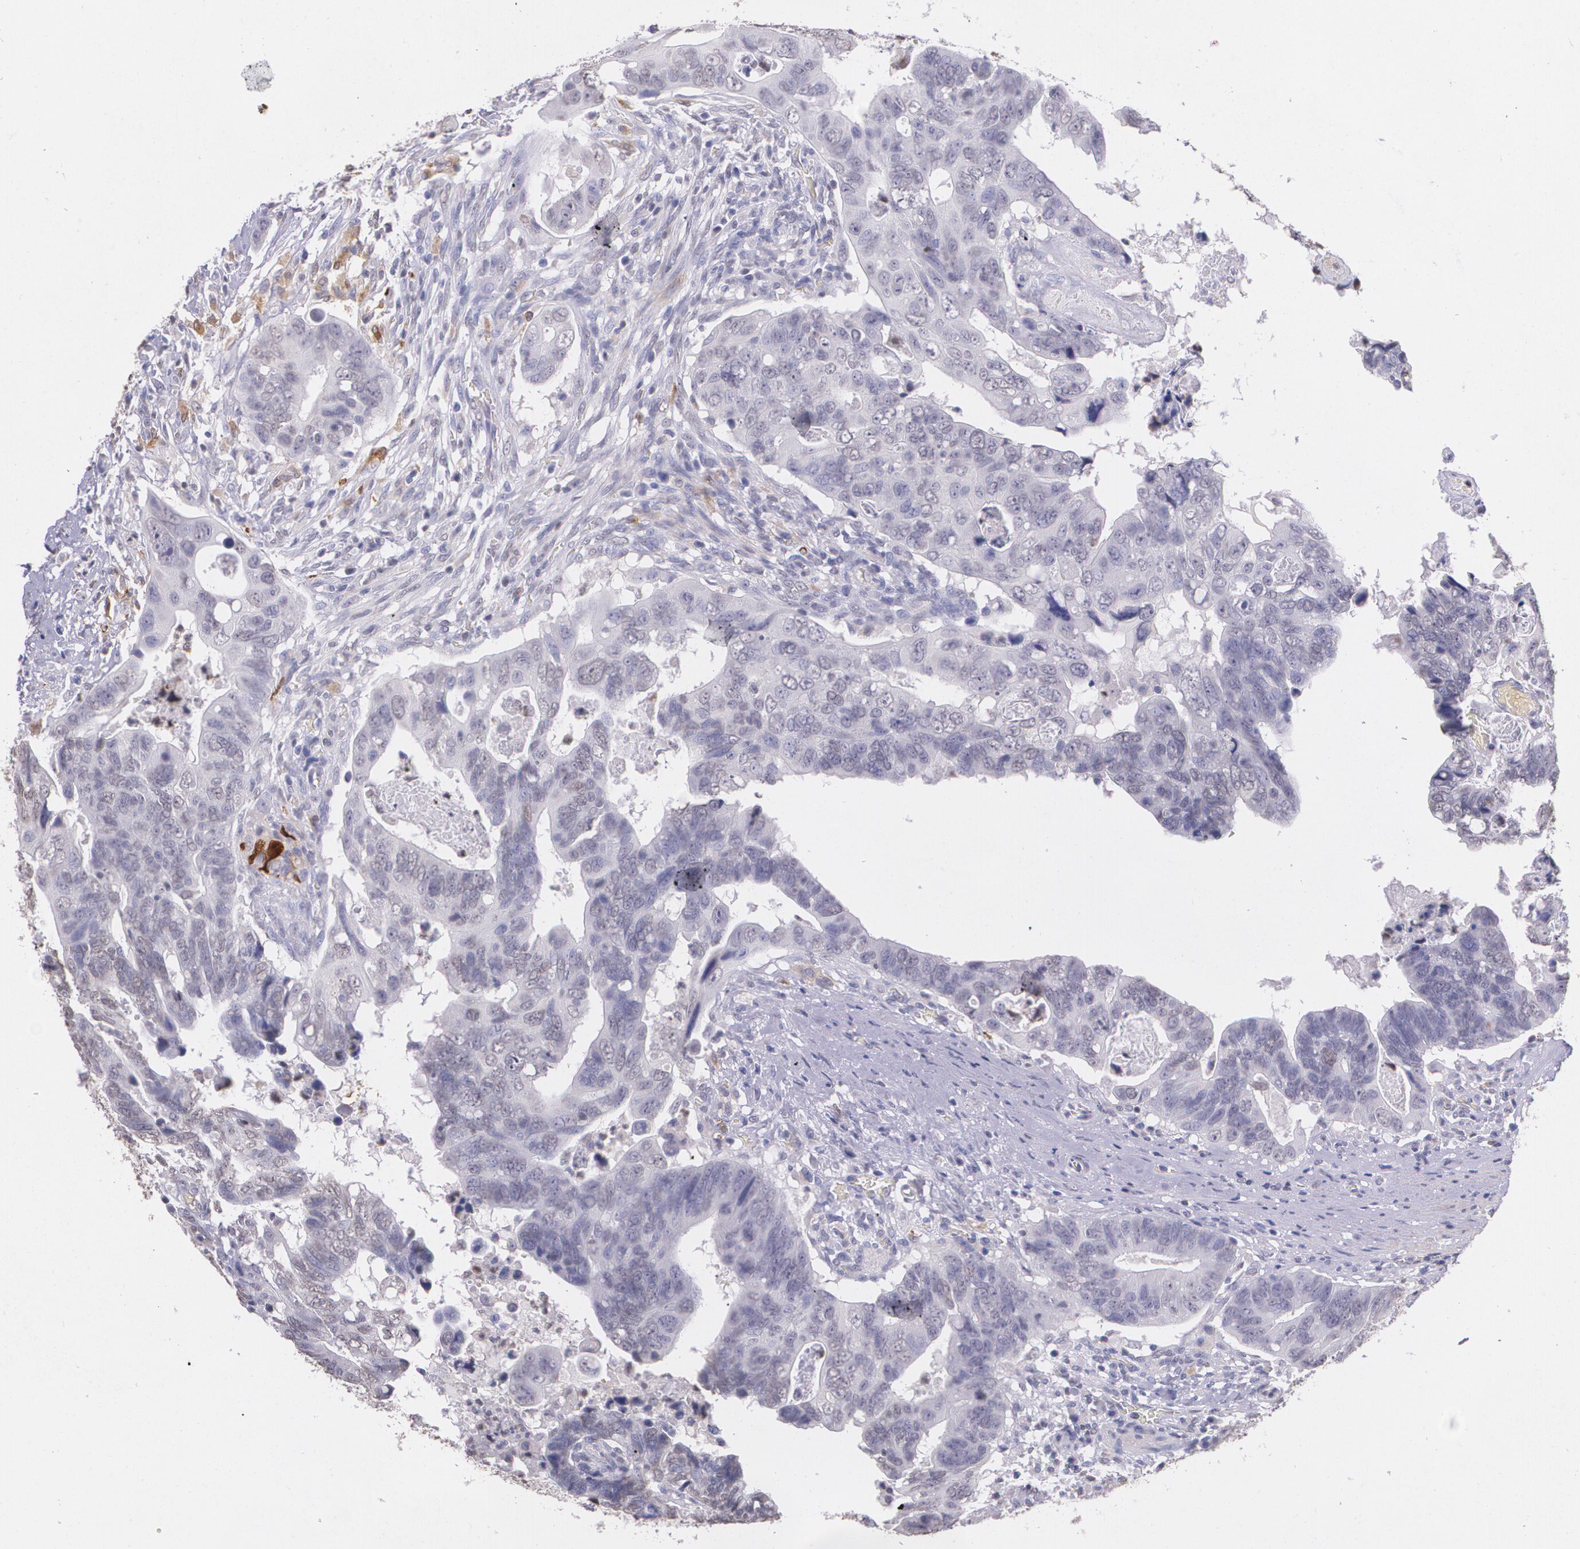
{"staining": {"intensity": "negative", "quantity": "none", "location": "none"}, "tissue": "colorectal cancer", "cell_type": "Tumor cells", "image_type": "cancer", "snomed": [{"axis": "morphology", "description": "Adenocarcinoma, NOS"}, {"axis": "topography", "description": "Rectum"}], "caption": "Colorectal adenocarcinoma was stained to show a protein in brown. There is no significant staining in tumor cells. The staining was performed using DAB to visualize the protein expression in brown, while the nuclei were stained in blue with hematoxylin (Magnification: 20x).", "gene": "RTN1", "patient": {"sex": "male", "age": 53}}